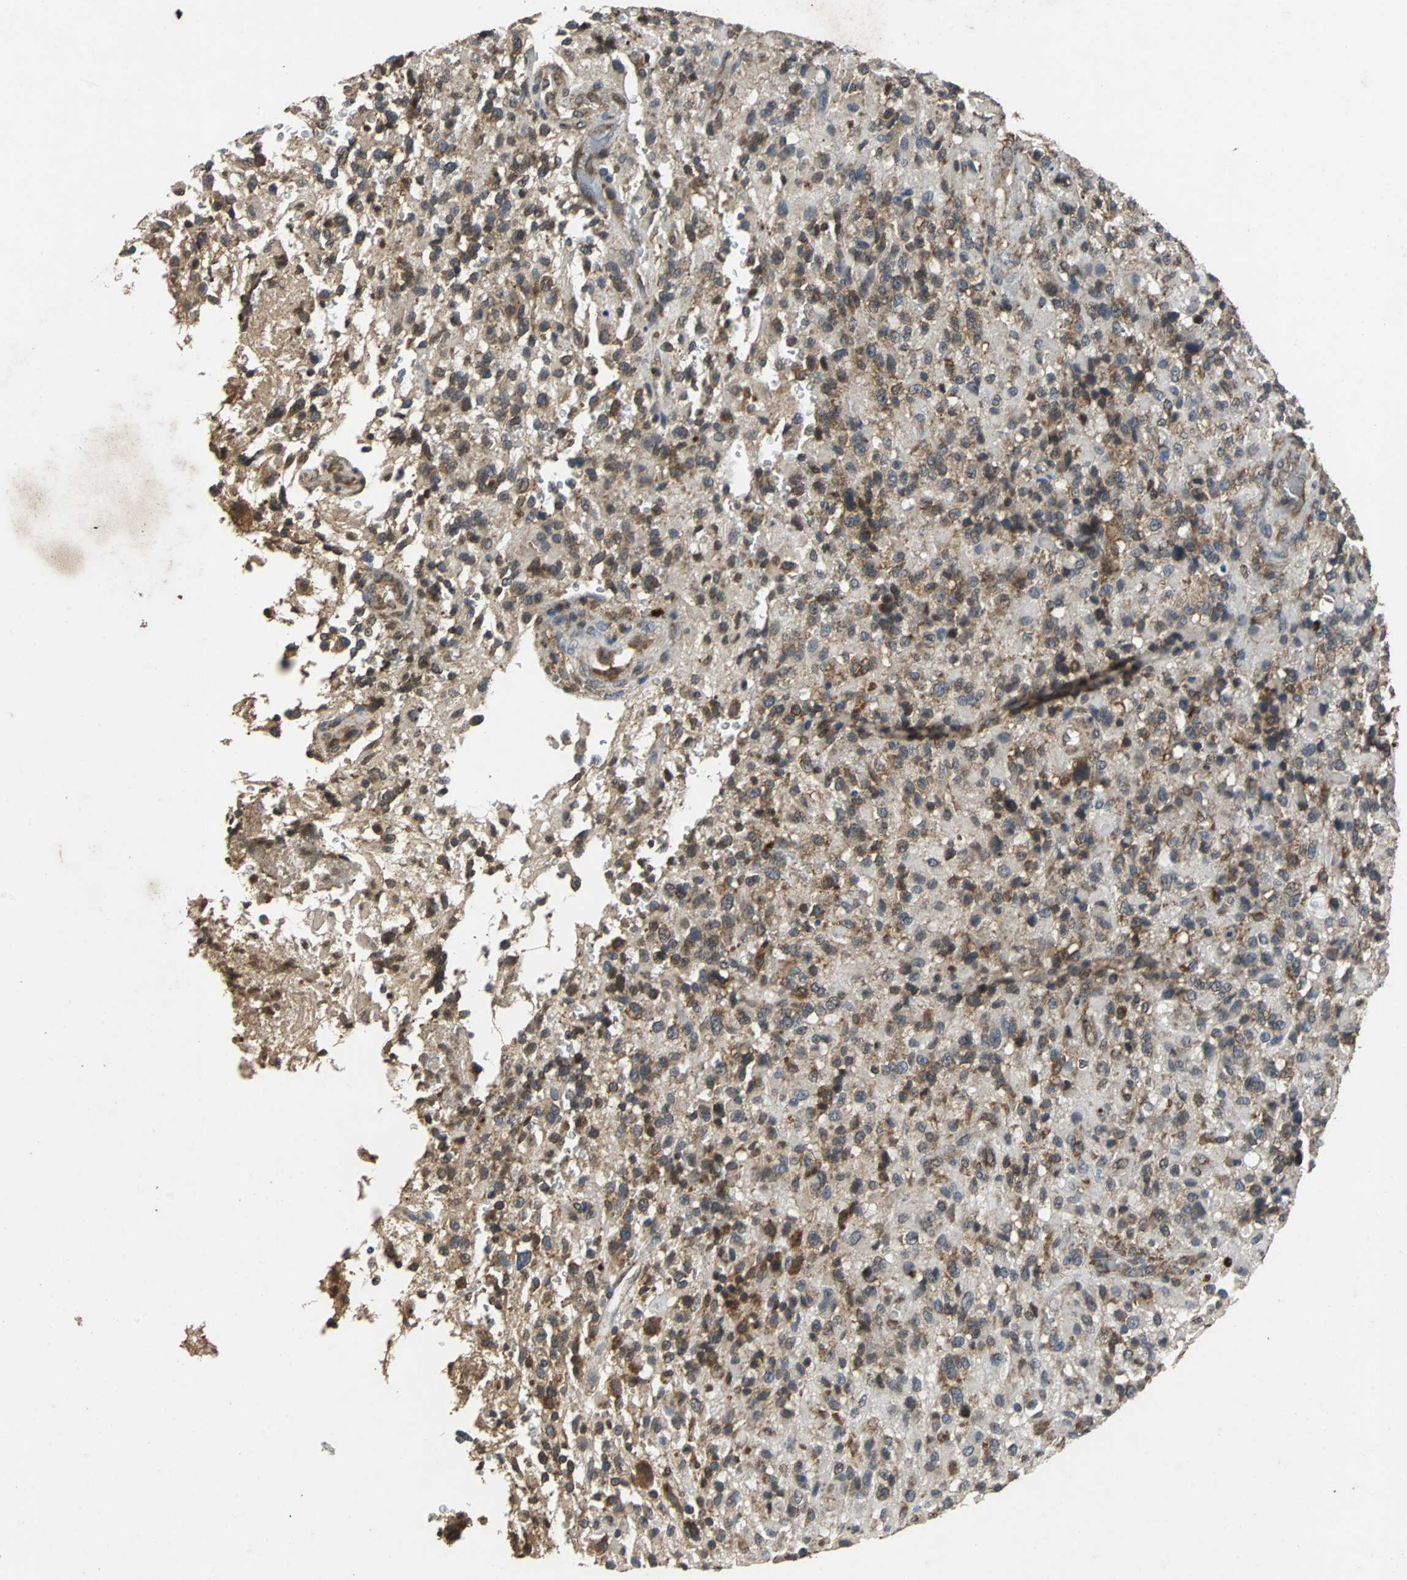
{"staining": {"intensity": "moderate", "quantity": ">75%", "location": "cytoplasmic/membranous"}, "tissue": "glioma", "cell_type": "Tumor cells", "image_type": "cancer", "snomed": [{"axis": "morphology", "description": "Glioma, malignant, High grade"}, {"axis": "topography", "description": "Brain"}], "caption": "Protein staining exhibits moderate cytoplasmic/membranous expression in approximately >75% of tumor cells in malignant glioma (high-grade).", "gene": "NAA10", "patient": {"sex": "male", "age": 71}}